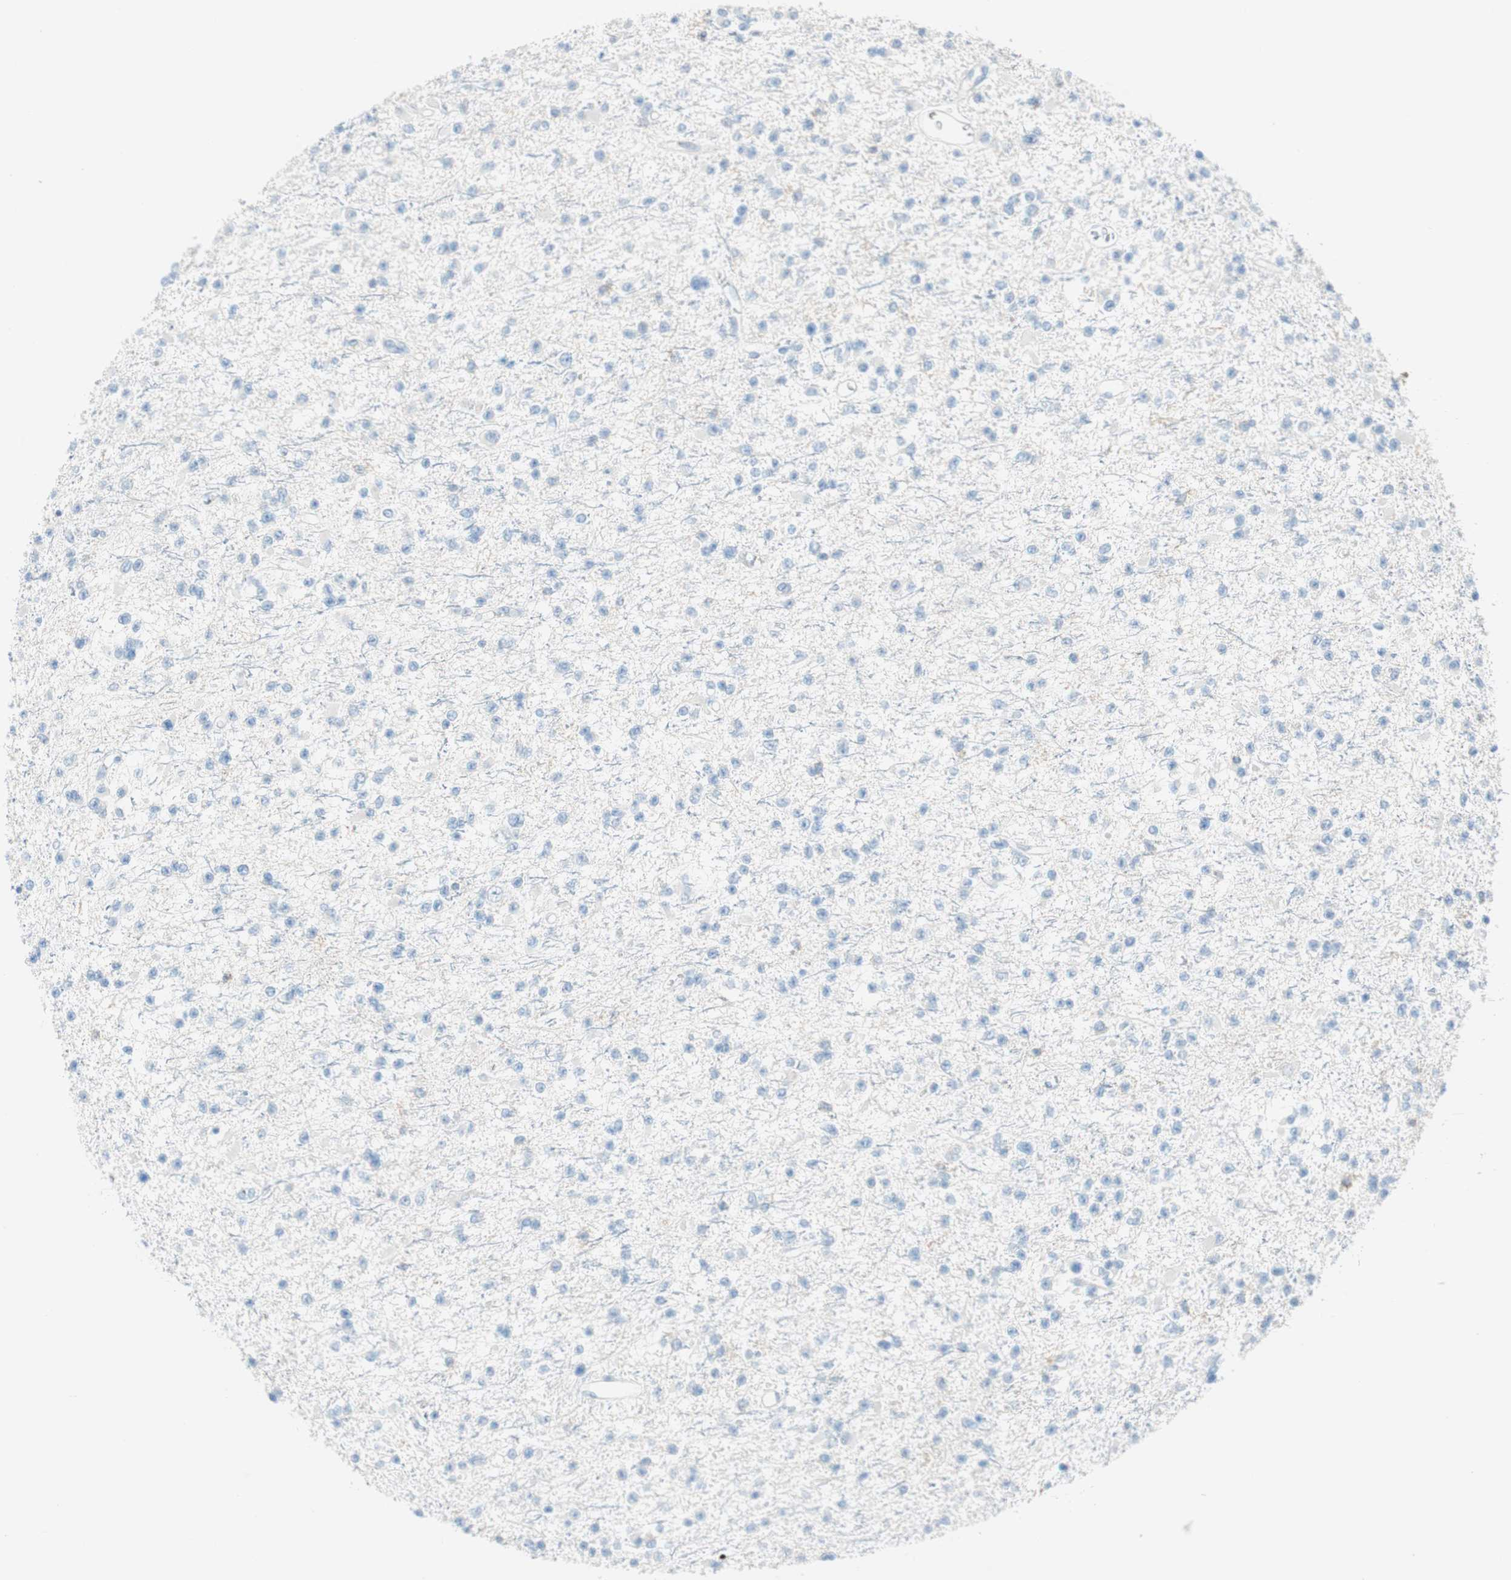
{"staining": {"intensity": "negative", "quantity": "none", "location": "none"}, "tissue": "glioma", "cell_type": "Tumor cells", "image_type": "cancer", "snomed": [{"axis": "morphology", "description": "Glioma, malignant, Low grade"}, {"axis": "topography", "description": "Brain"}], "caption": "Immunohistochemistry of human malignant glioma (low-grade) demonstrates no expression in tumor cells.", "gene": "TNFRSF13C", "patient": {"sex": "female", "age": 22}}